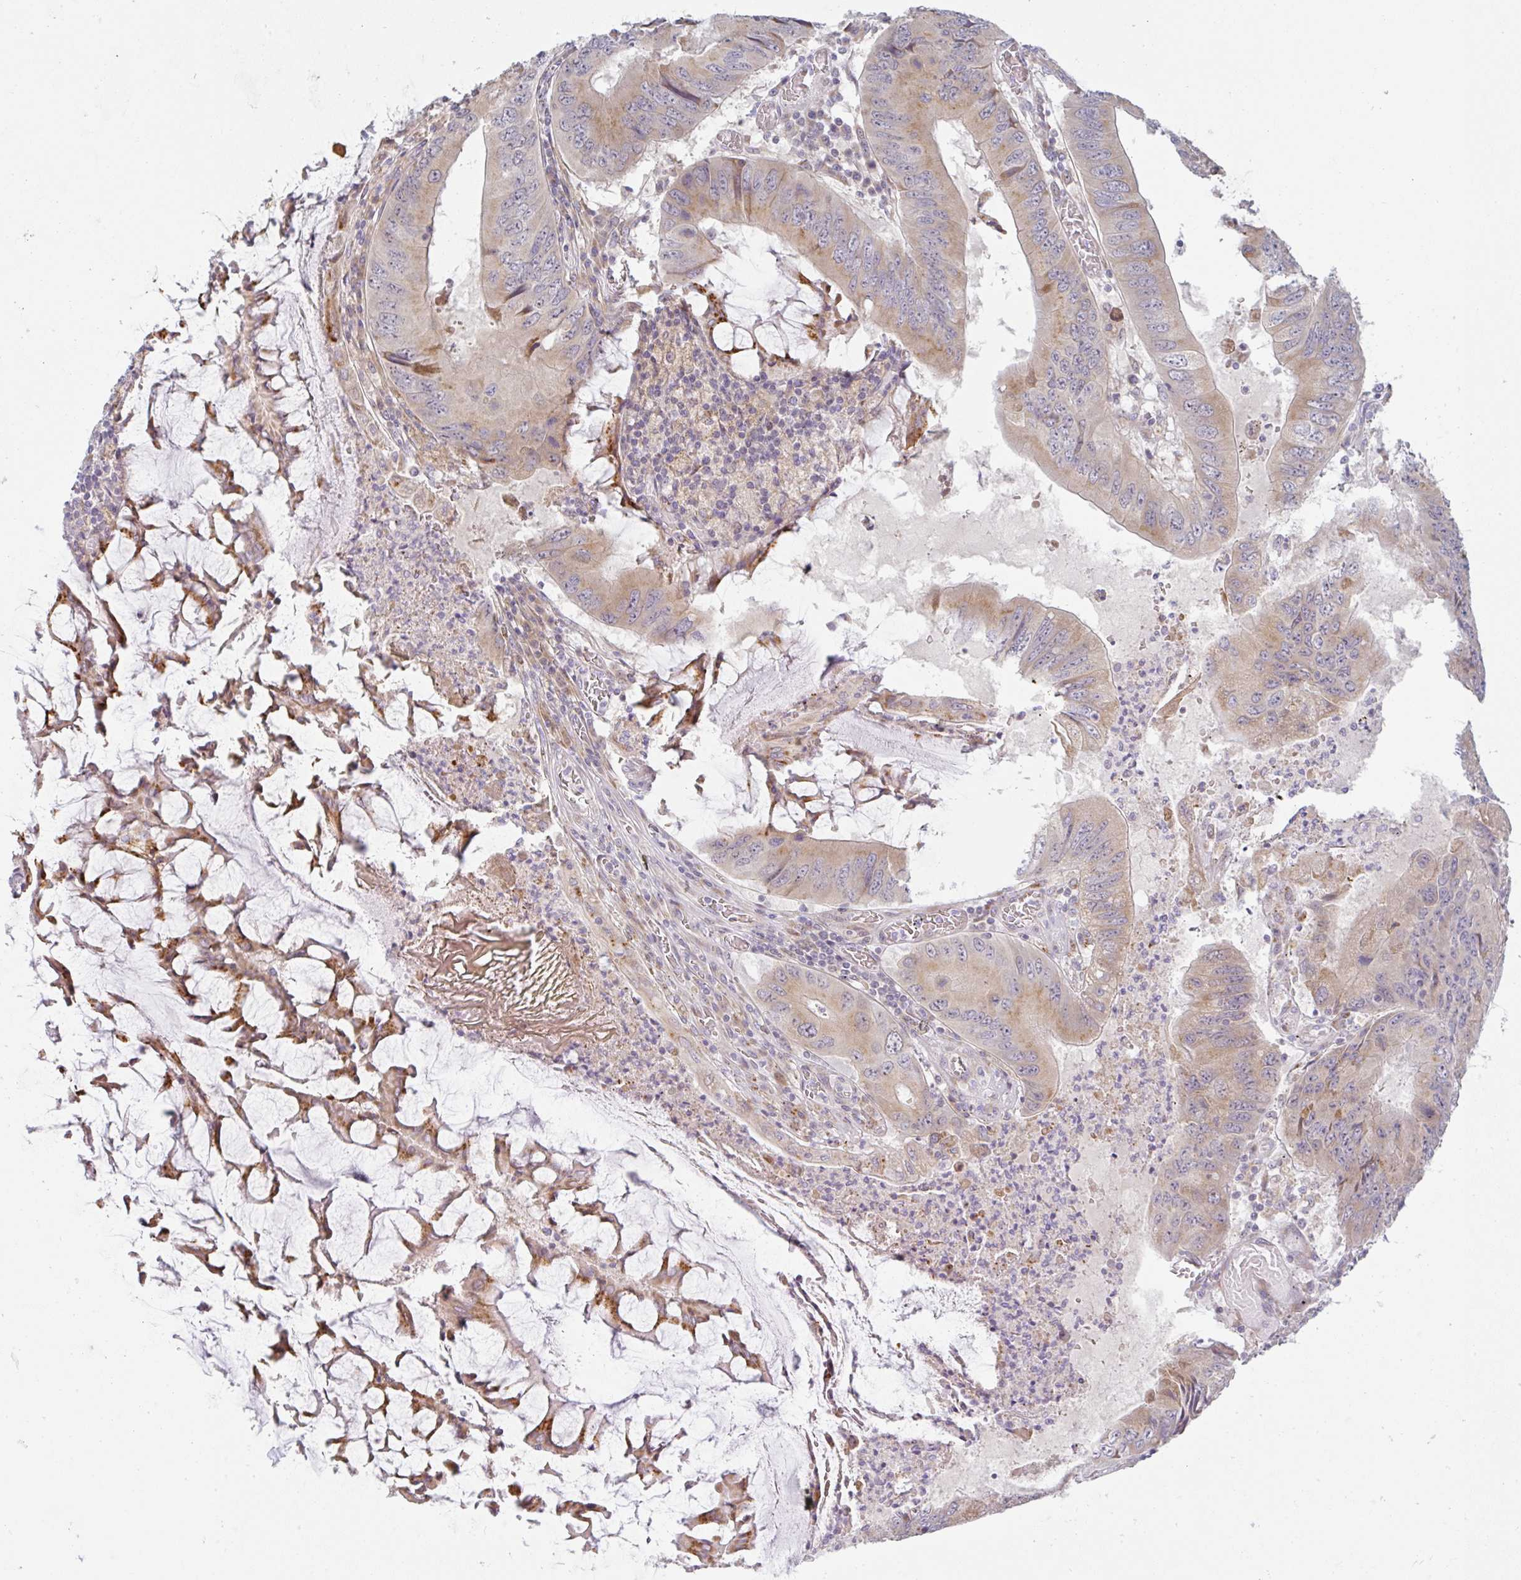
{"staining": {"intensity": "moderate", "quantity": "25%-75%", "location": "cytoplasmic/membranous"}, "tissue": "colorectal cancer", "cell_type": "Tumor cells", "image_type": "cancer", "snomed": [{"axis": "morphology", "description": "Adenocarcinoma, NOS"}, {"axis": "topography", "description": "Colon"}], "caption": "There is medium levels of moderate cytoplasmic/membranous positivity in tumor cells of colorectal cancer (adenocarcinoma), as demonstrated by immunohistochemical staining (brown color).", "gene": "MOB1A", "patient": {"sex": "male", "age": 53}}